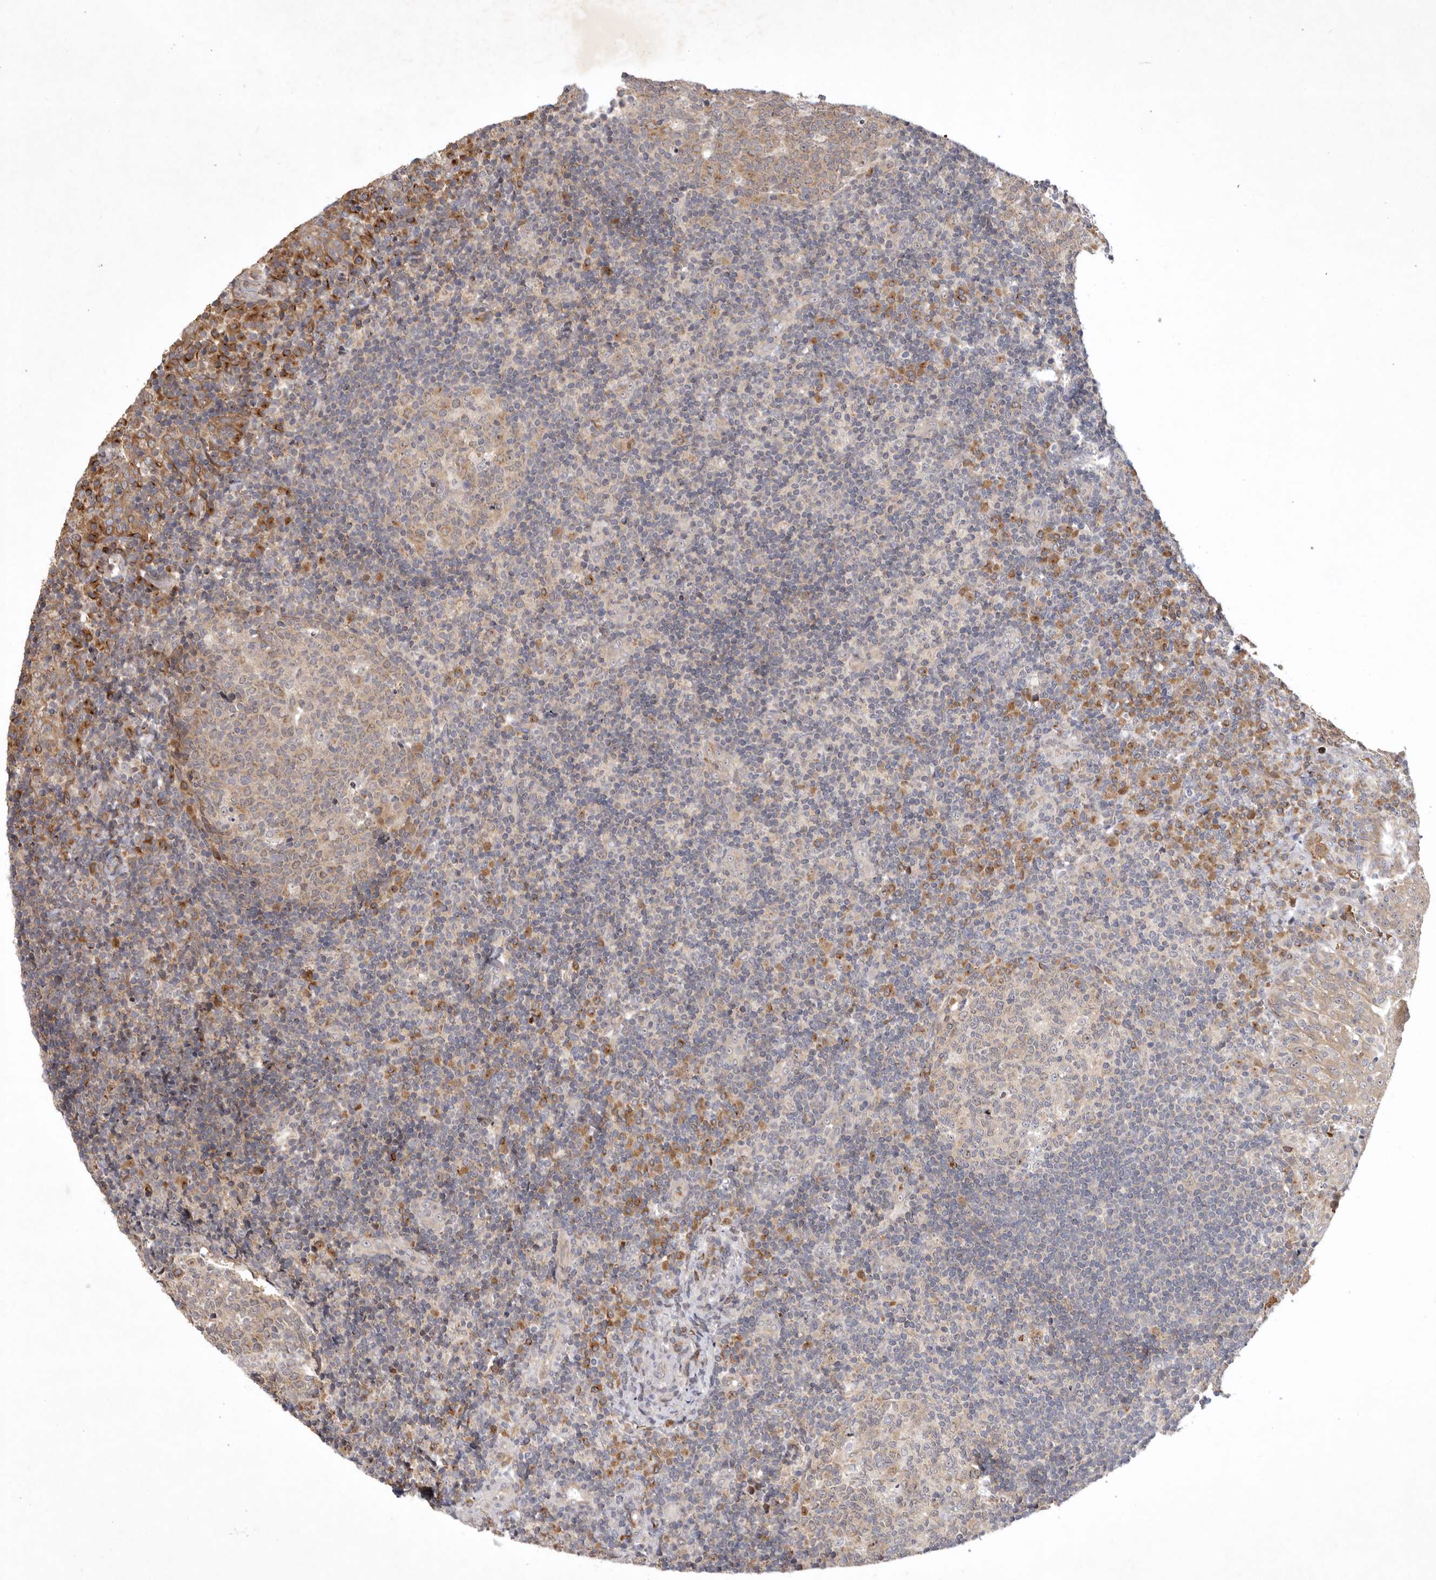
{"staining": {"intensity": "weak", "quantity": "<25%", "location": "cytoplasmic/membranous"}, "tissue": "tonsil", "cell_type": "Germinal center cells", "image_type": "normal", "snomed": [{"axis": "morphology", "description": "Normal tissue, NOS"}, {"axis": "topography", "description": "Tonsil"}], "caption": "IHC of benign tonsil demonstrates no expression in germinal center cells.", "gene": "KIF2B", "patient": {"sex": "female", "age": 40}}